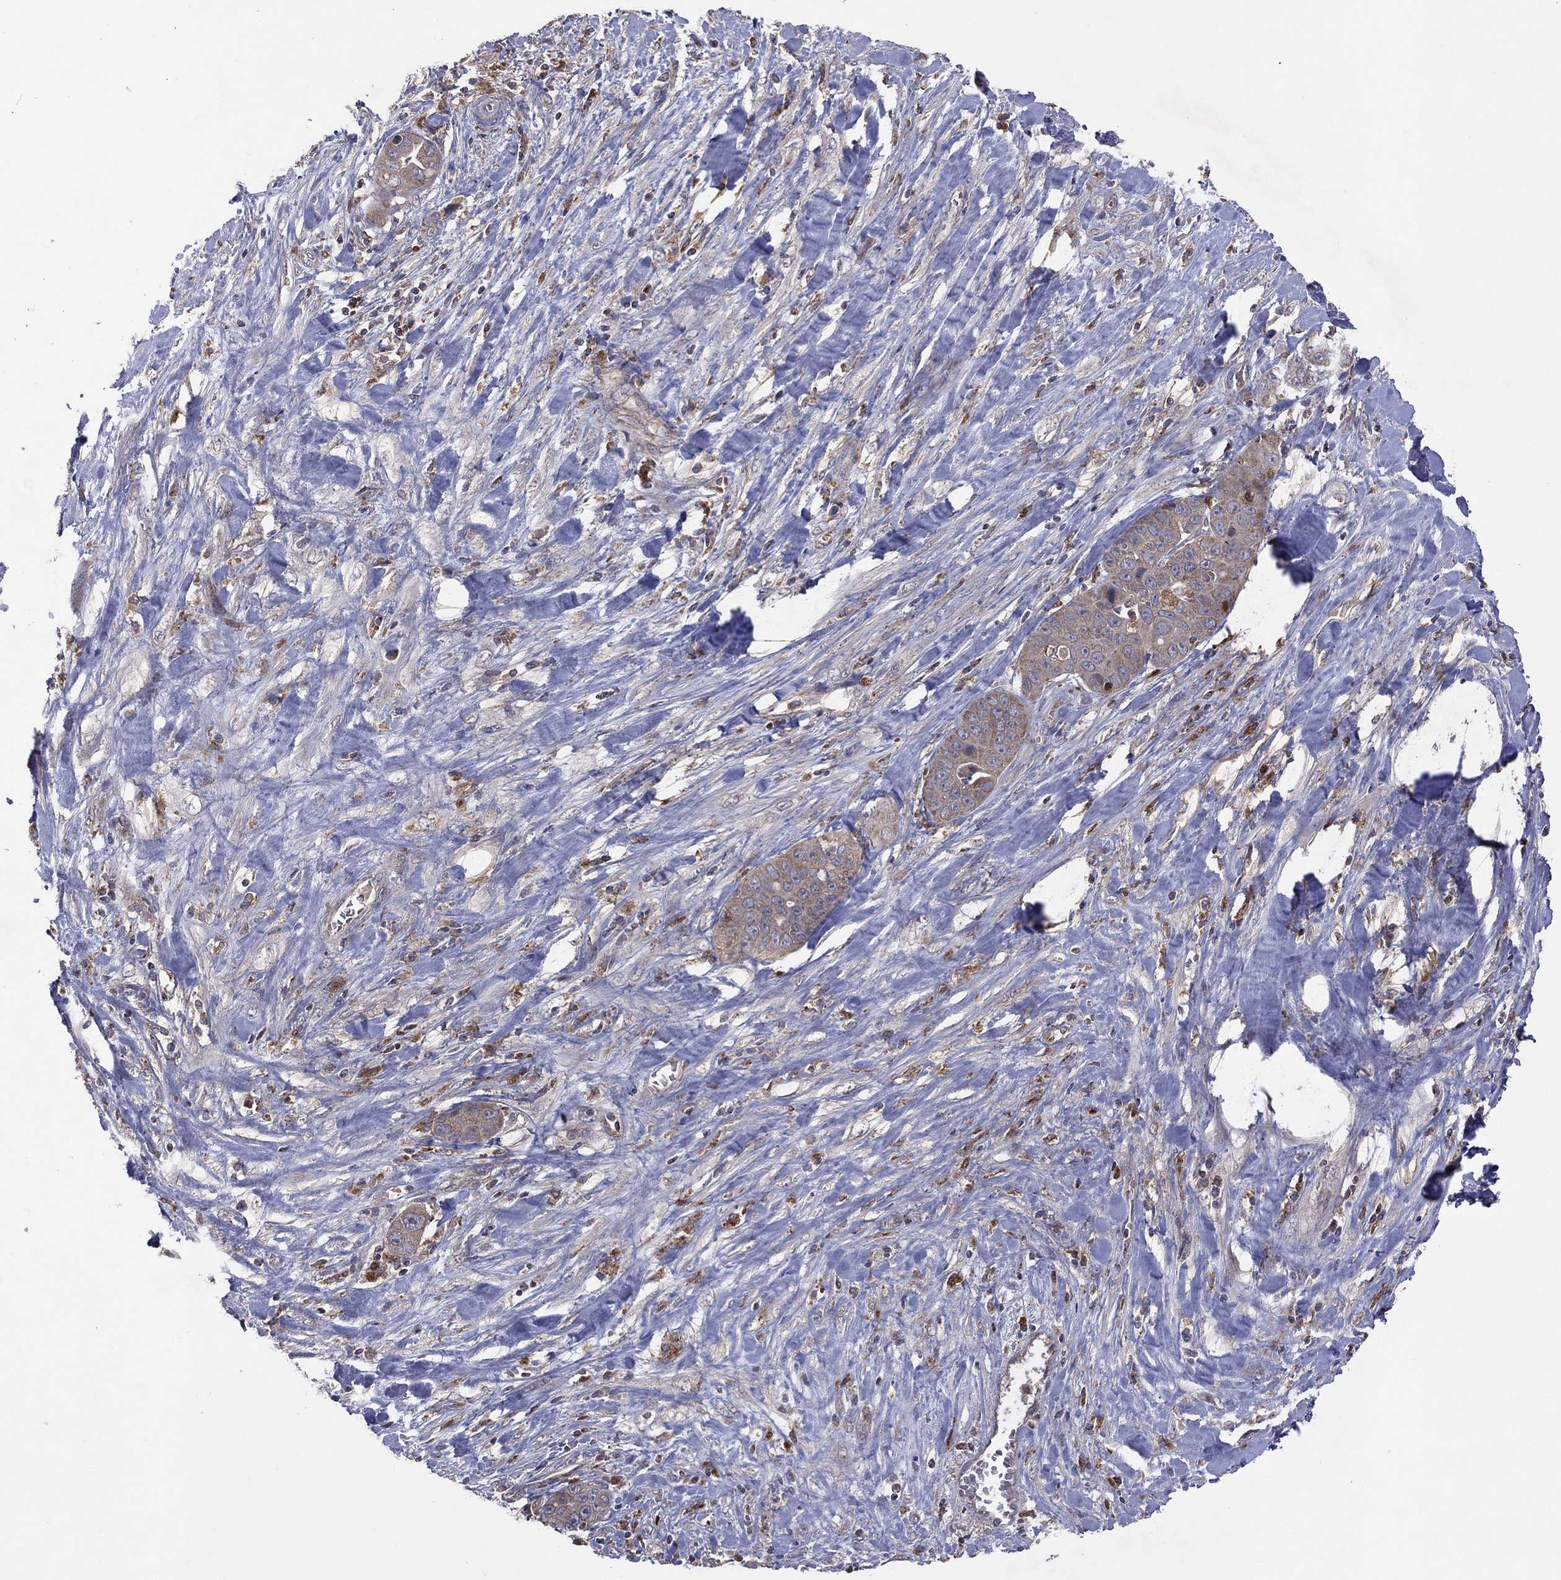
{"staining": {"intensity": "weak", "quantity": ">75%", "location": "cytoplasmic/membranous"}, "tissue": "liver cancer", "cell_type": "Tumor cells", "image_type": "cancer", "snomed": [{"axis": "morphology", "description": "Cholangiocarcinoma"}, {"axis": "topography", "description": "Liver"}], "caption": "Human liver cancer (cholangiocarcinoma) stained with a brown dye displays weak cytoplasmic/membranous positive staining in about >75% of tumor cells.", "gene": "STARD3", "patient": {"sex": "female", "age": 52}}